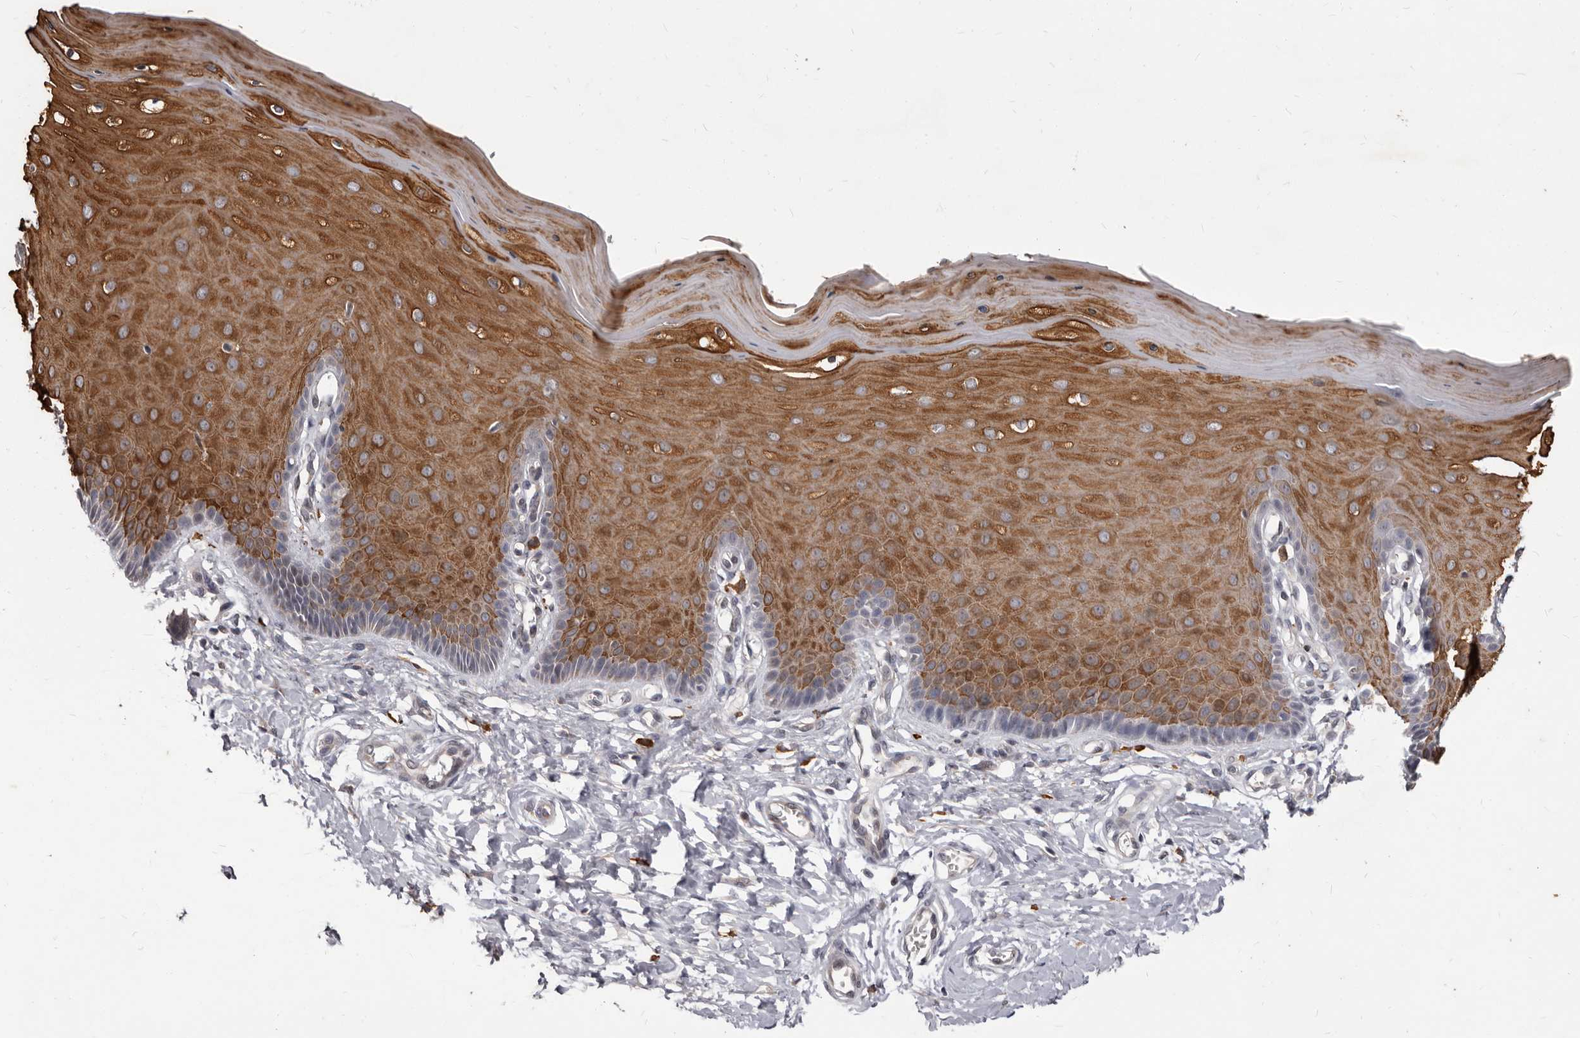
{"staining": {"intensity": "weak", "quantity": "25%-75%", "location": "cytoplasmic/membranous"}, "tissue": "cervix", "cell_type": "Glandular cells", "image_type": "normal", "snomed": [{"axis": "morphology", "description": "Normal tissue, NOS"}, {"axis": "topography", "description": "Cervix"}], "caption": "Immunohistochemistry histopathology image of unremarkable human cervix stained for a protein (brown), which exhibits low levels of weak cytoplasmic/membranous expression in about 25%-75% of glandular cells.", "gene": "ACLY", "patient": {"sex": "female", "age": 55}}